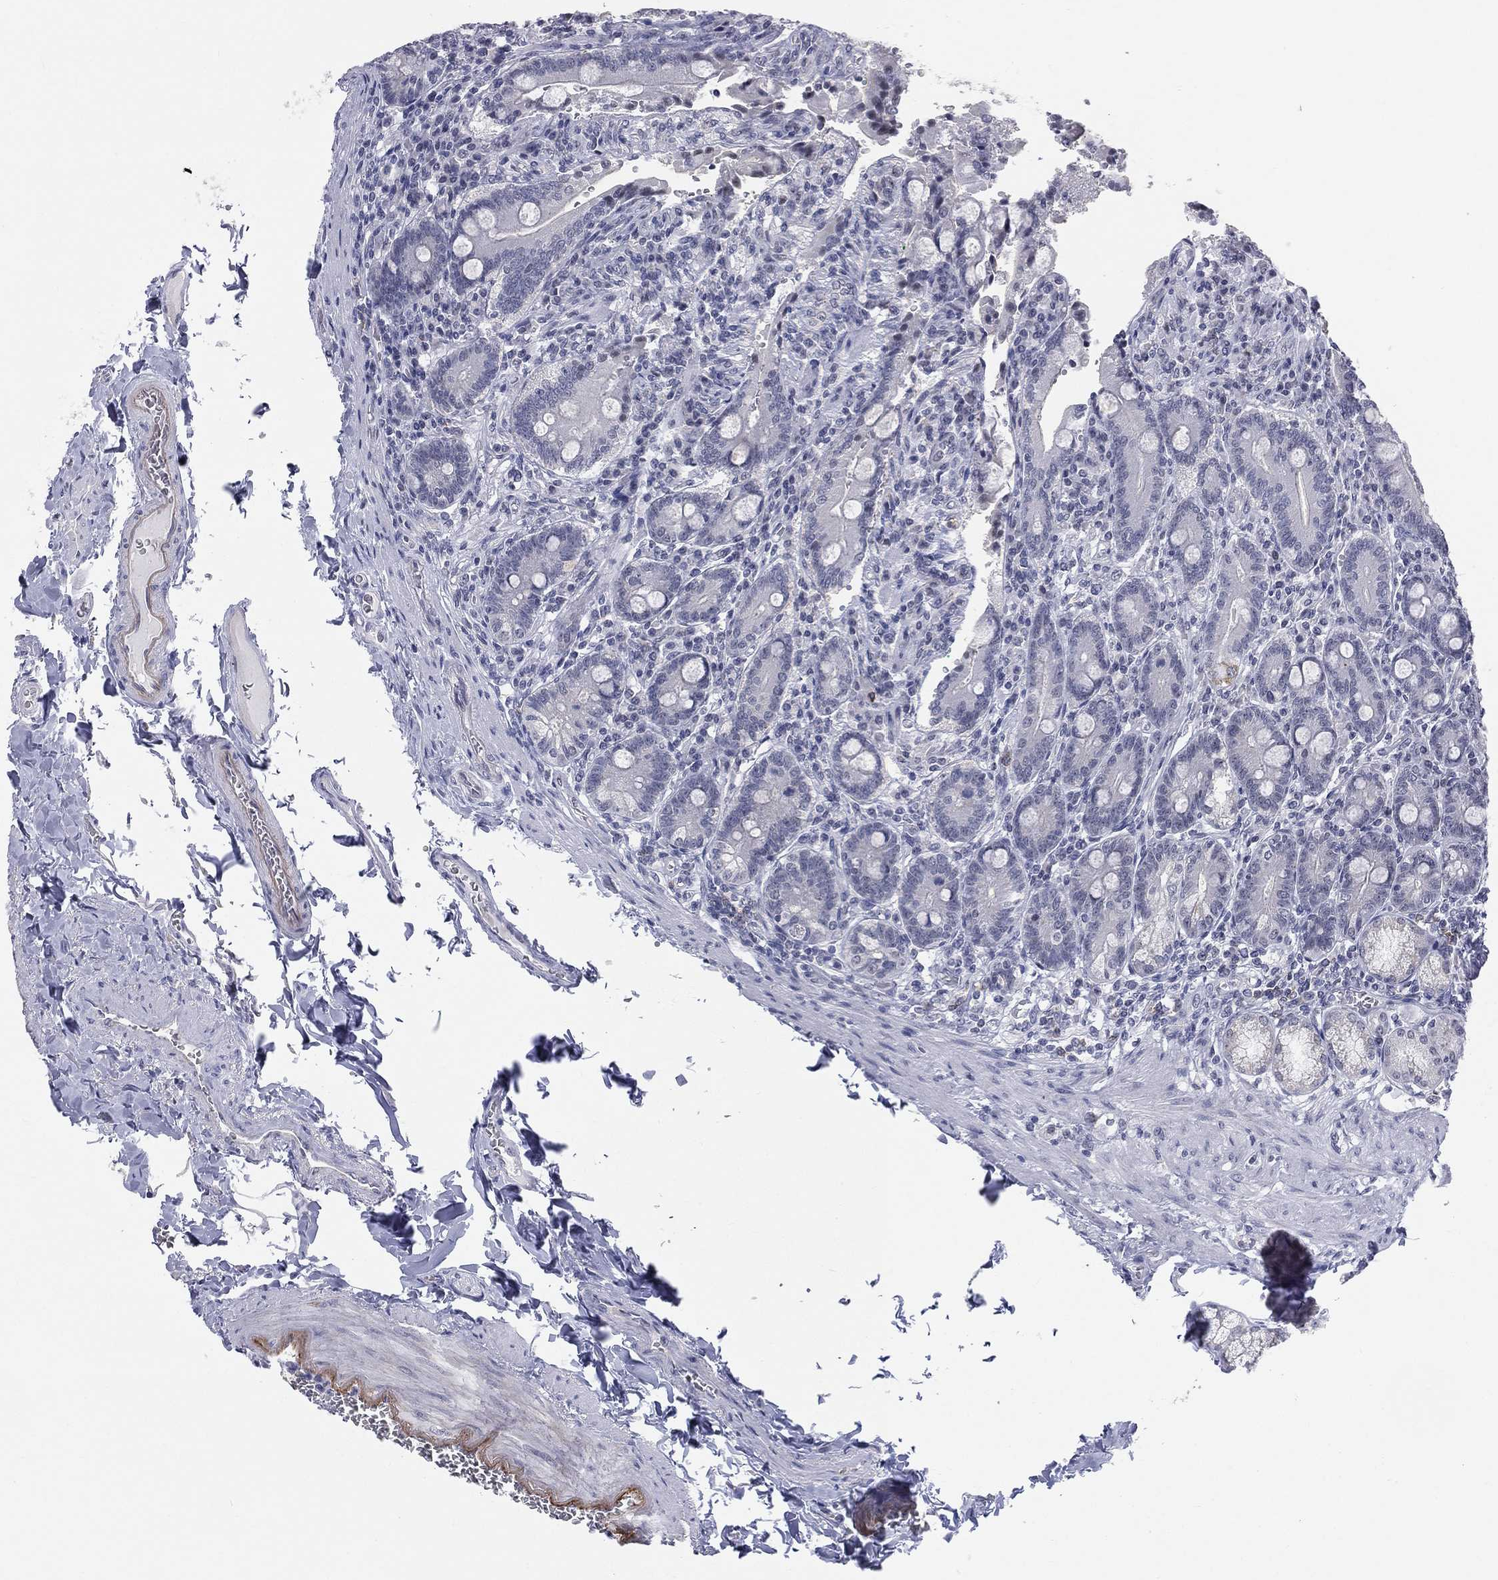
{"staining": {"intensity": "negative", "quantity": "none", "location": "none"}, "tissue": "duodenum", "cell_type": "Glandular cells", "image_type": "normal", "snomed": [{"axis": "morphology", "description": "Normal tissue, NOS"}, {"axis": "topography", "description": "Duodenum"}], "caption": "DAB (3,3'-diaminobenzidine) immunohistochemical staining of benign human duodenum reveals no significant positivity in glandular cells.", "gene": "CD22", "patient": {"sex": "female", "age": 62}}